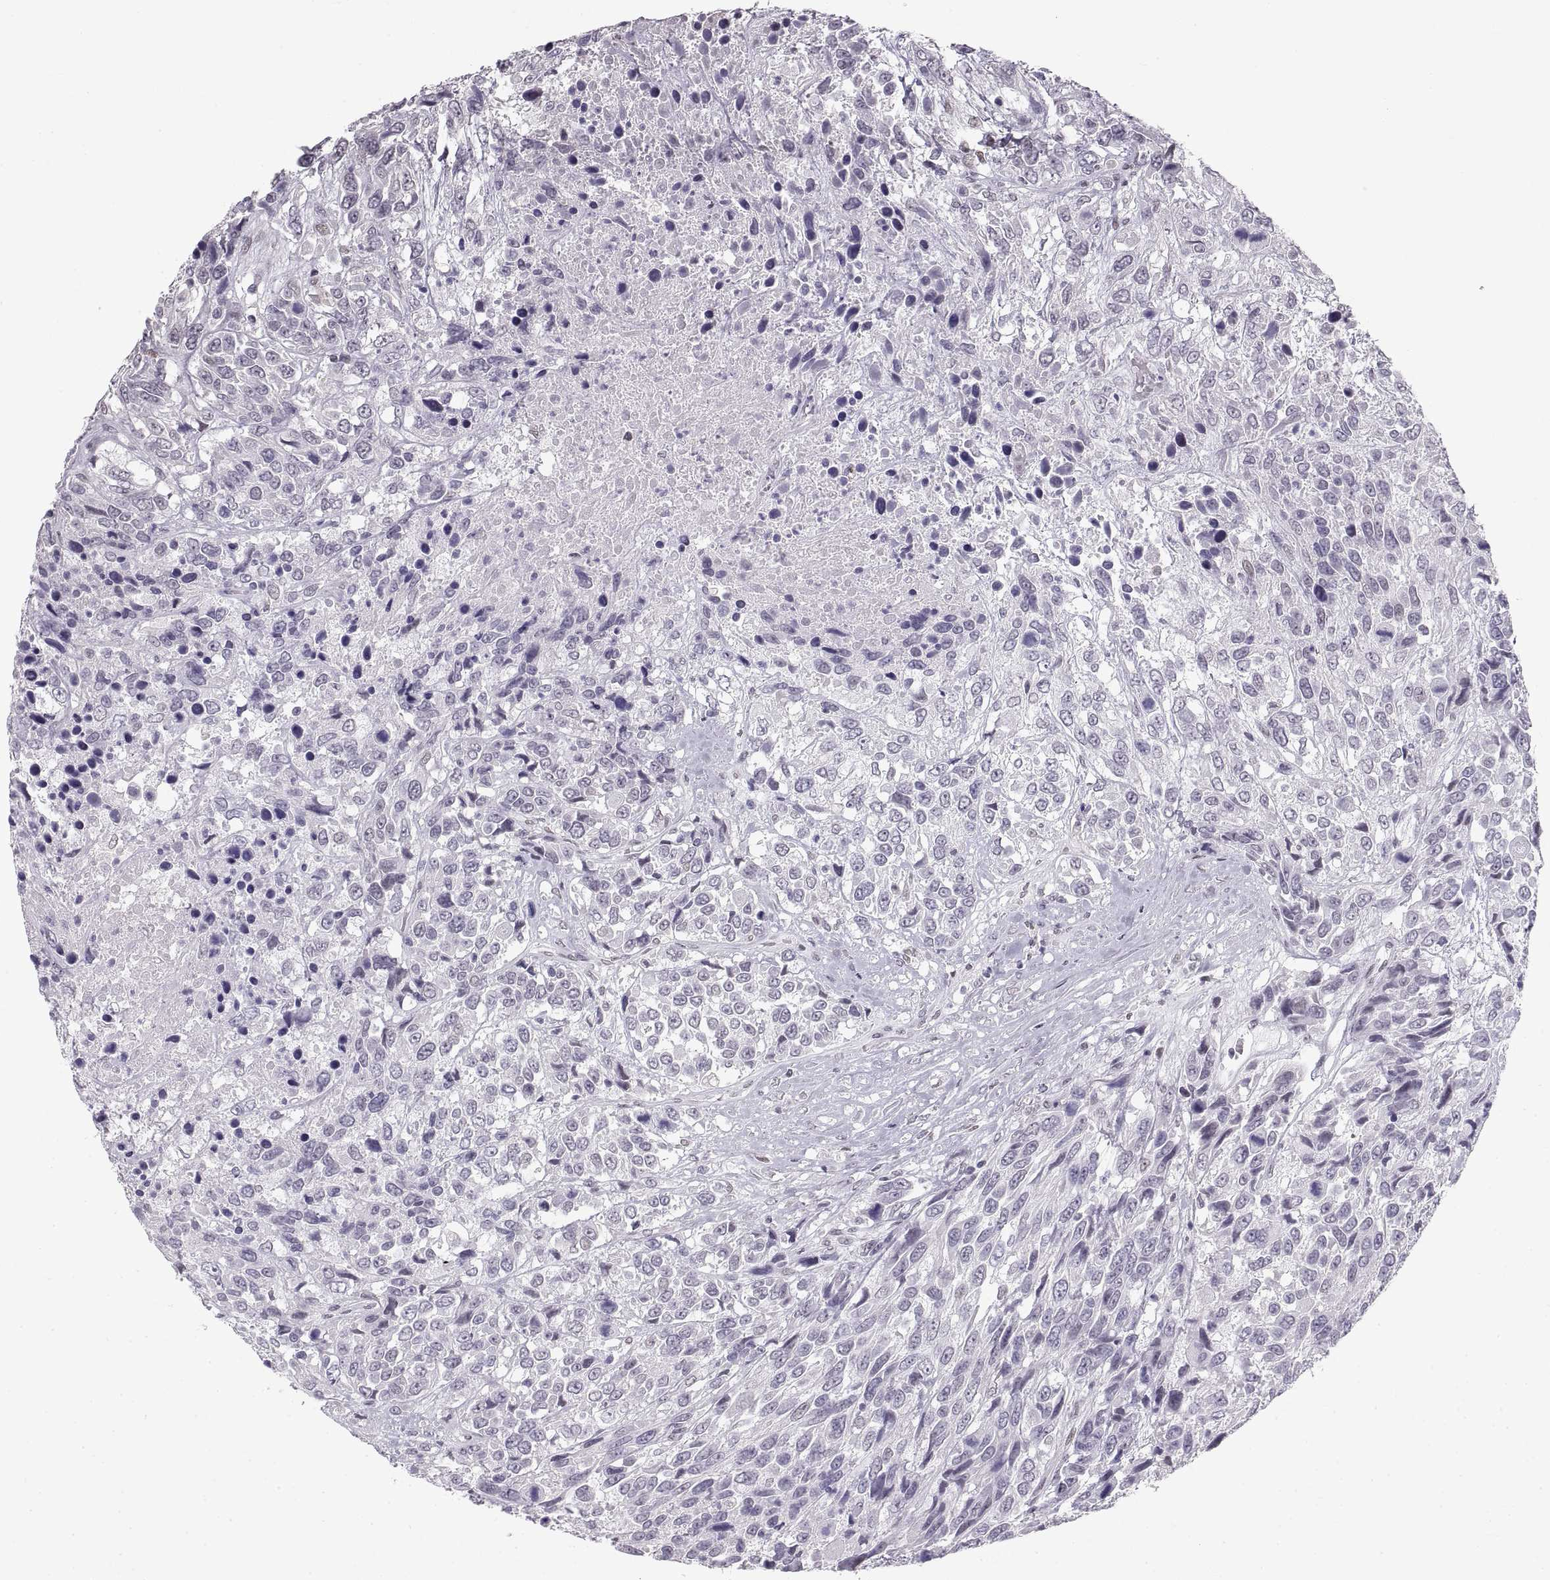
{"staining": {"intensity": "negative", "quantity": "none", "location": "none"}, "tissue": "urothelial cancer", "cell_type": "Tumor cells", "image_type": "cancer", "snomed": [{"axis": "morphology", "description": "Urothelial carcinoma, High grade"}, {"axis": "topography", "description": "Urinary bladder"}], "caption": "Immunohistochemistry photomicrograph of neoplastic tissue: high-grade urothelial carcinoma stained with DAB (3,3'-diaminobenzidine) exhibits no significant protein positivity in tumor cells. (Immunohistochemistry (ihc), brightfield microscopy, high magnification).", "gene": "NANOS3", "patient": {"sex": "female", "age": 70}}